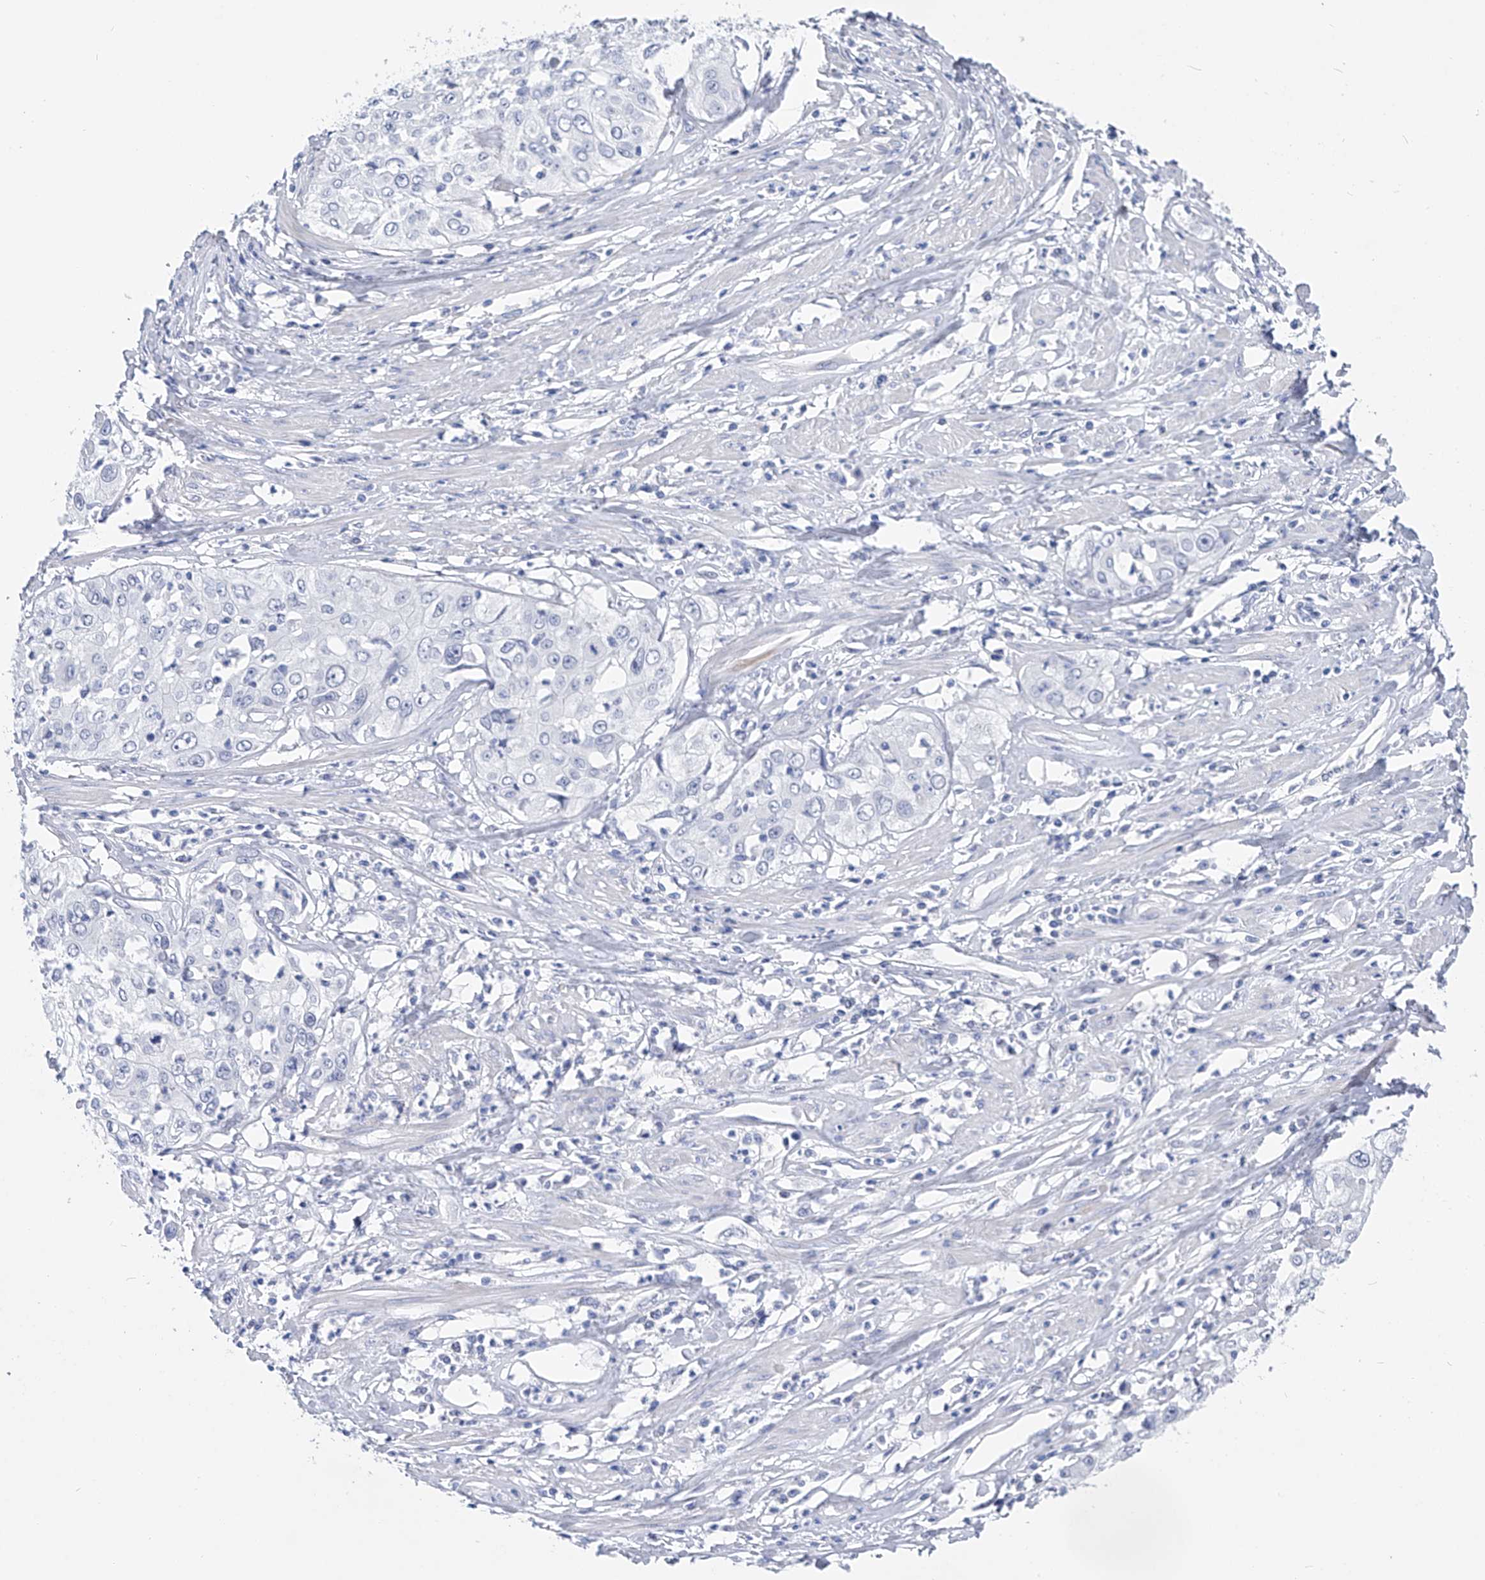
{"staining": {"intensity": "negative", "quantity": "none", "location": "none"}, "tissue": "cervical cancer", "cell_type": "Tumor cells", "image_type": "cancer", "snomed": [{"axis": "morphology", "description": "Squamous cell carcinoma, NOS"}, {"axis": "topography", "description": "Cervix"}], "caption": "IHC of cervical cancer (squamous cell carcinoma) shows no positivity in tumor cells.", "gene": "ADRA1A", "patient": {"sex": "female", "age": 31}}